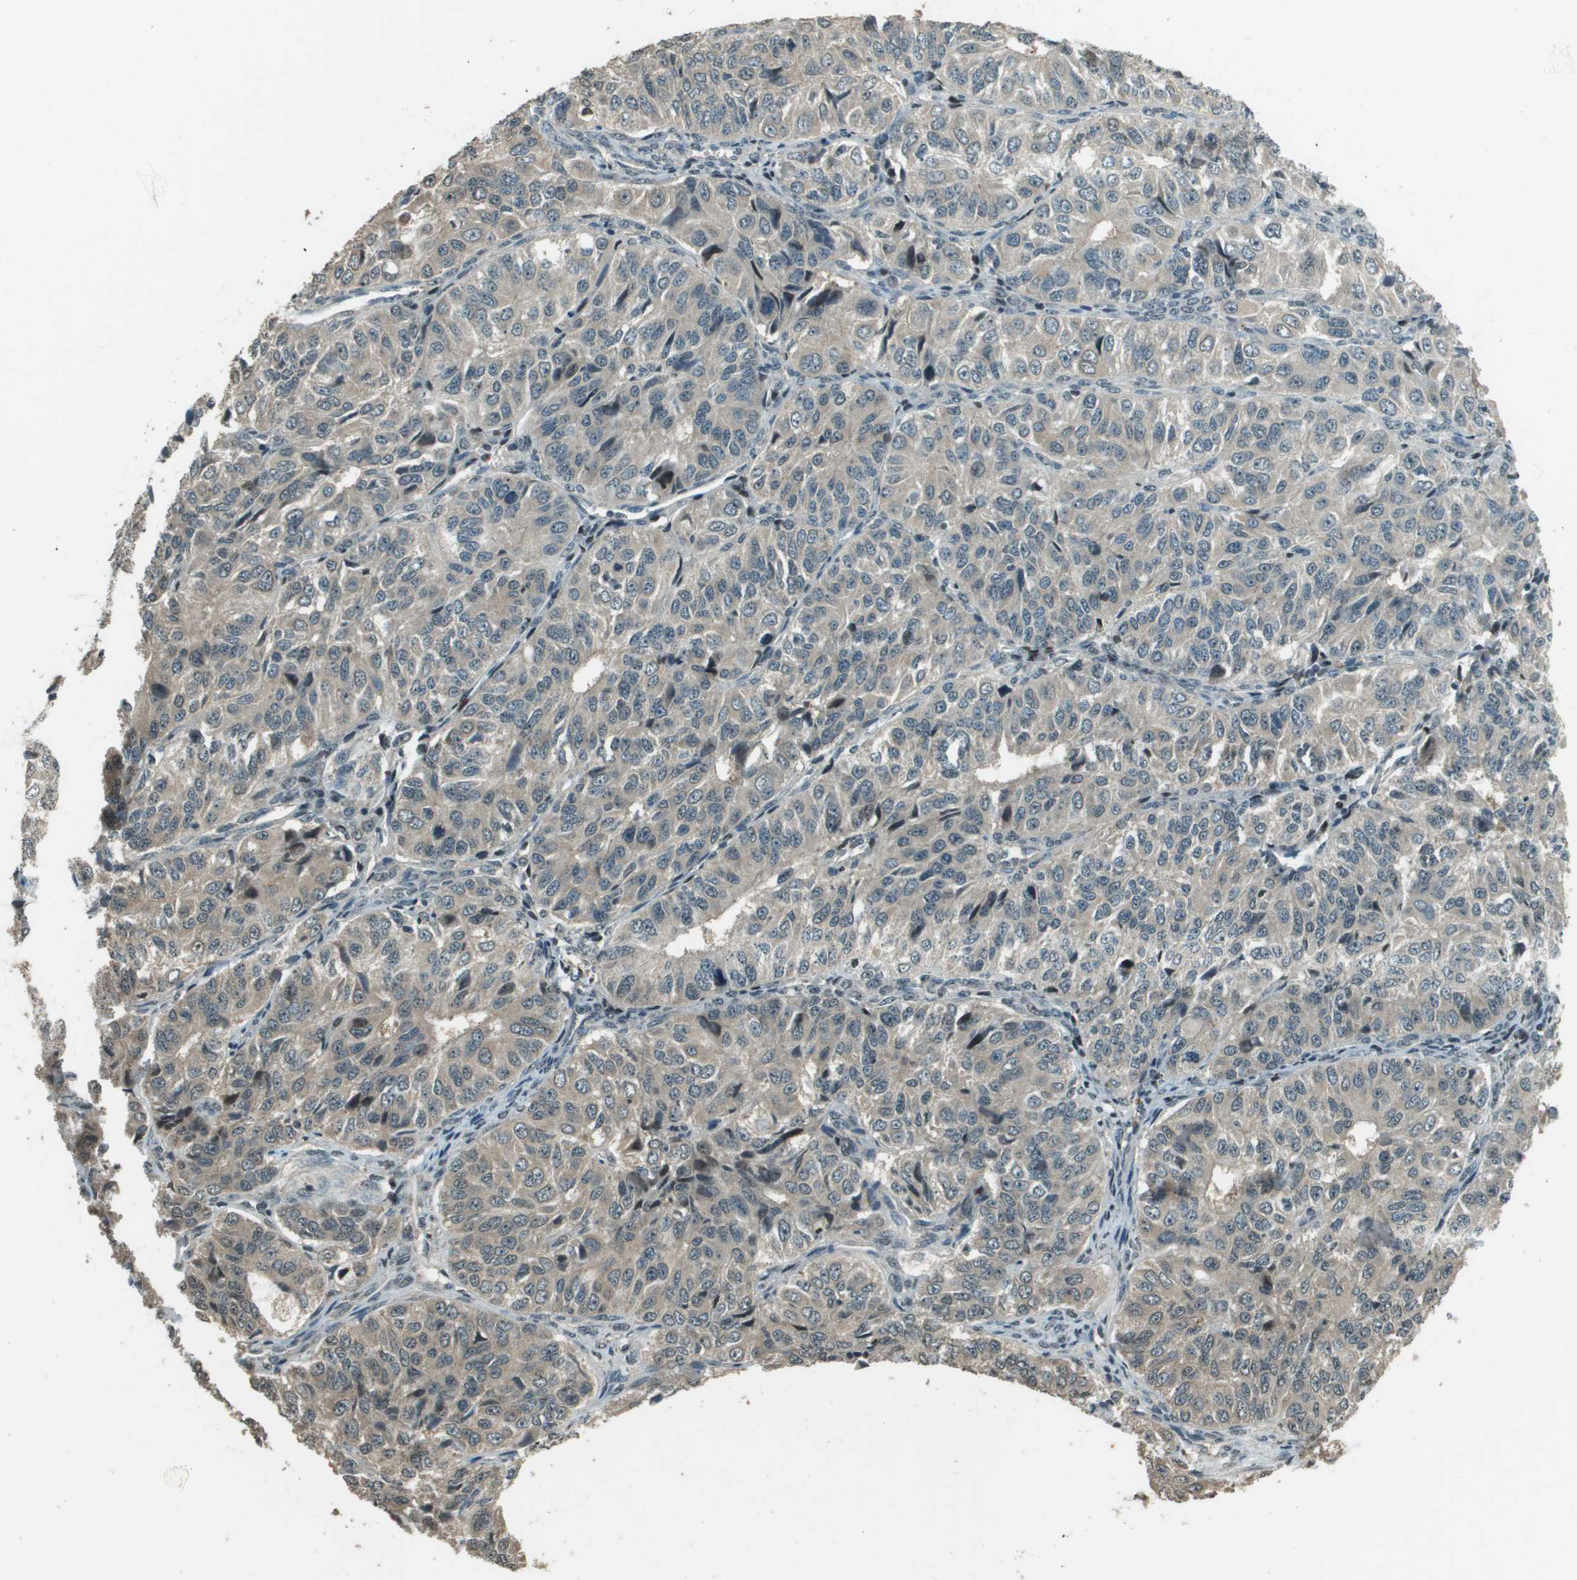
{"staining": {"intensity": "weak", "quantity": ">75%", "location": "cytoplasmic/membranous"}, "tissue": "ovarian cancer", "cell_type": "Tumor cells", "image_type": "cancer", "snomed": [{"axis": "morphology", "description": "Carcinoma, endometroid"}, {"axis": "topography", "description": "Ovary"}], "caption": "Protein expression analysis of human endometroid carcinoma (ovarian) reveals weak cytoplasmic/membranous staining in about >75% of tumor cells. (IHC, brightfield microscopy, high magnification).", "gene": "SDC3", "patient": {"sex": "female", "age": 51}}